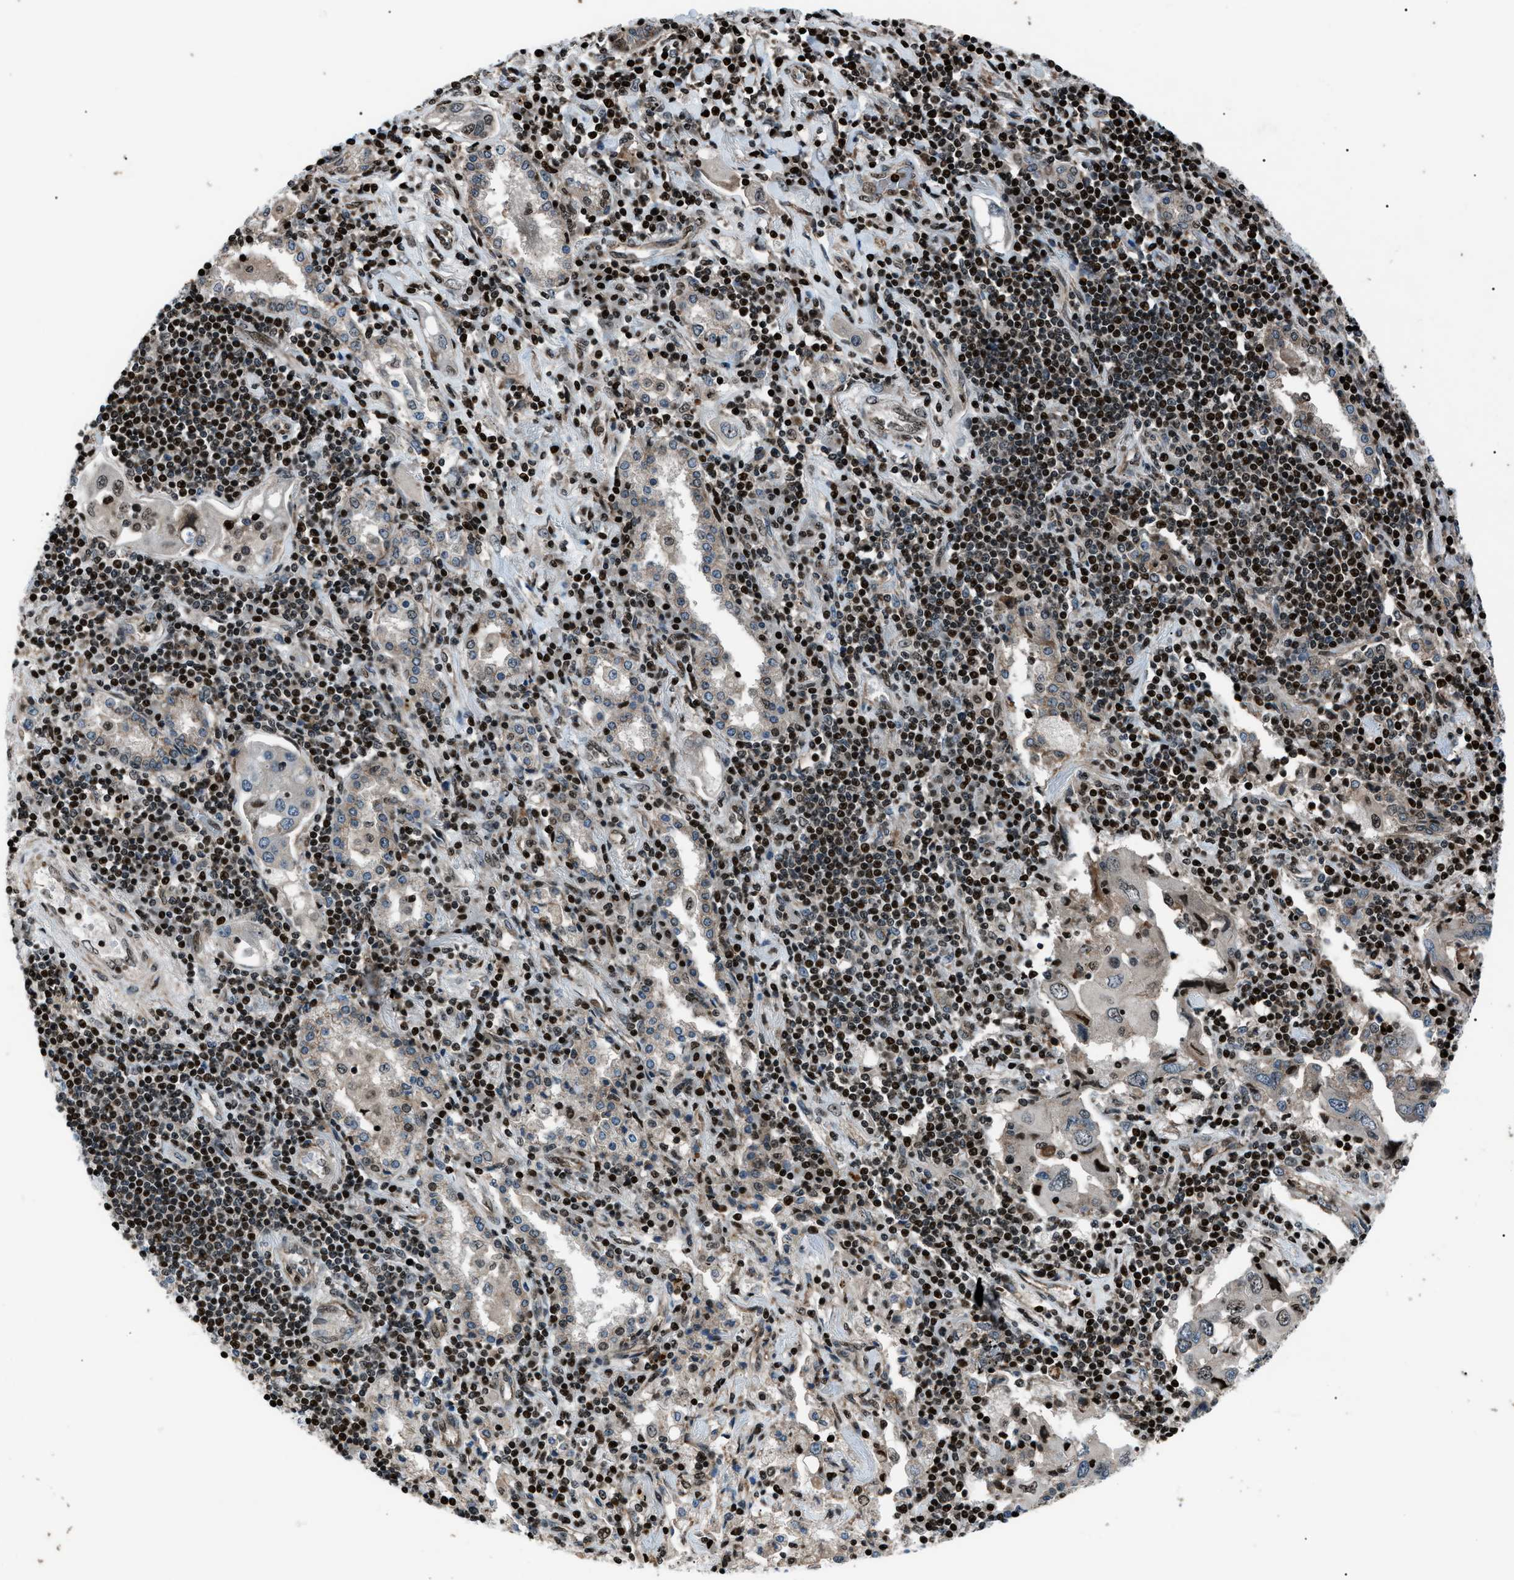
{"staining": {"intensity": "moderate", "quantity": "<25%", "location": "nuclear"}, "tissue": "lung cancer", "cell_type": "Tumor cells", "image_type": "cancer", "snomed": [{"axis": "morphology", "description": "Adenocarcinoma, NOS"}, {"axis": "topography", "description": "Lung"}], "caption": "Immunohistochemistry staining of lung cancer (adenocarcinoma), which displays low levels of moderate nuclear expression in about <25% of tumor cells indicating moderate nuclear protein positivity. The staining was performed using DAB (brown) for protein detection and nuclei were counterstained in hematoxylin (blue).", "gene": "PRKX", "patient": {"sex": "female", "age": 65}}